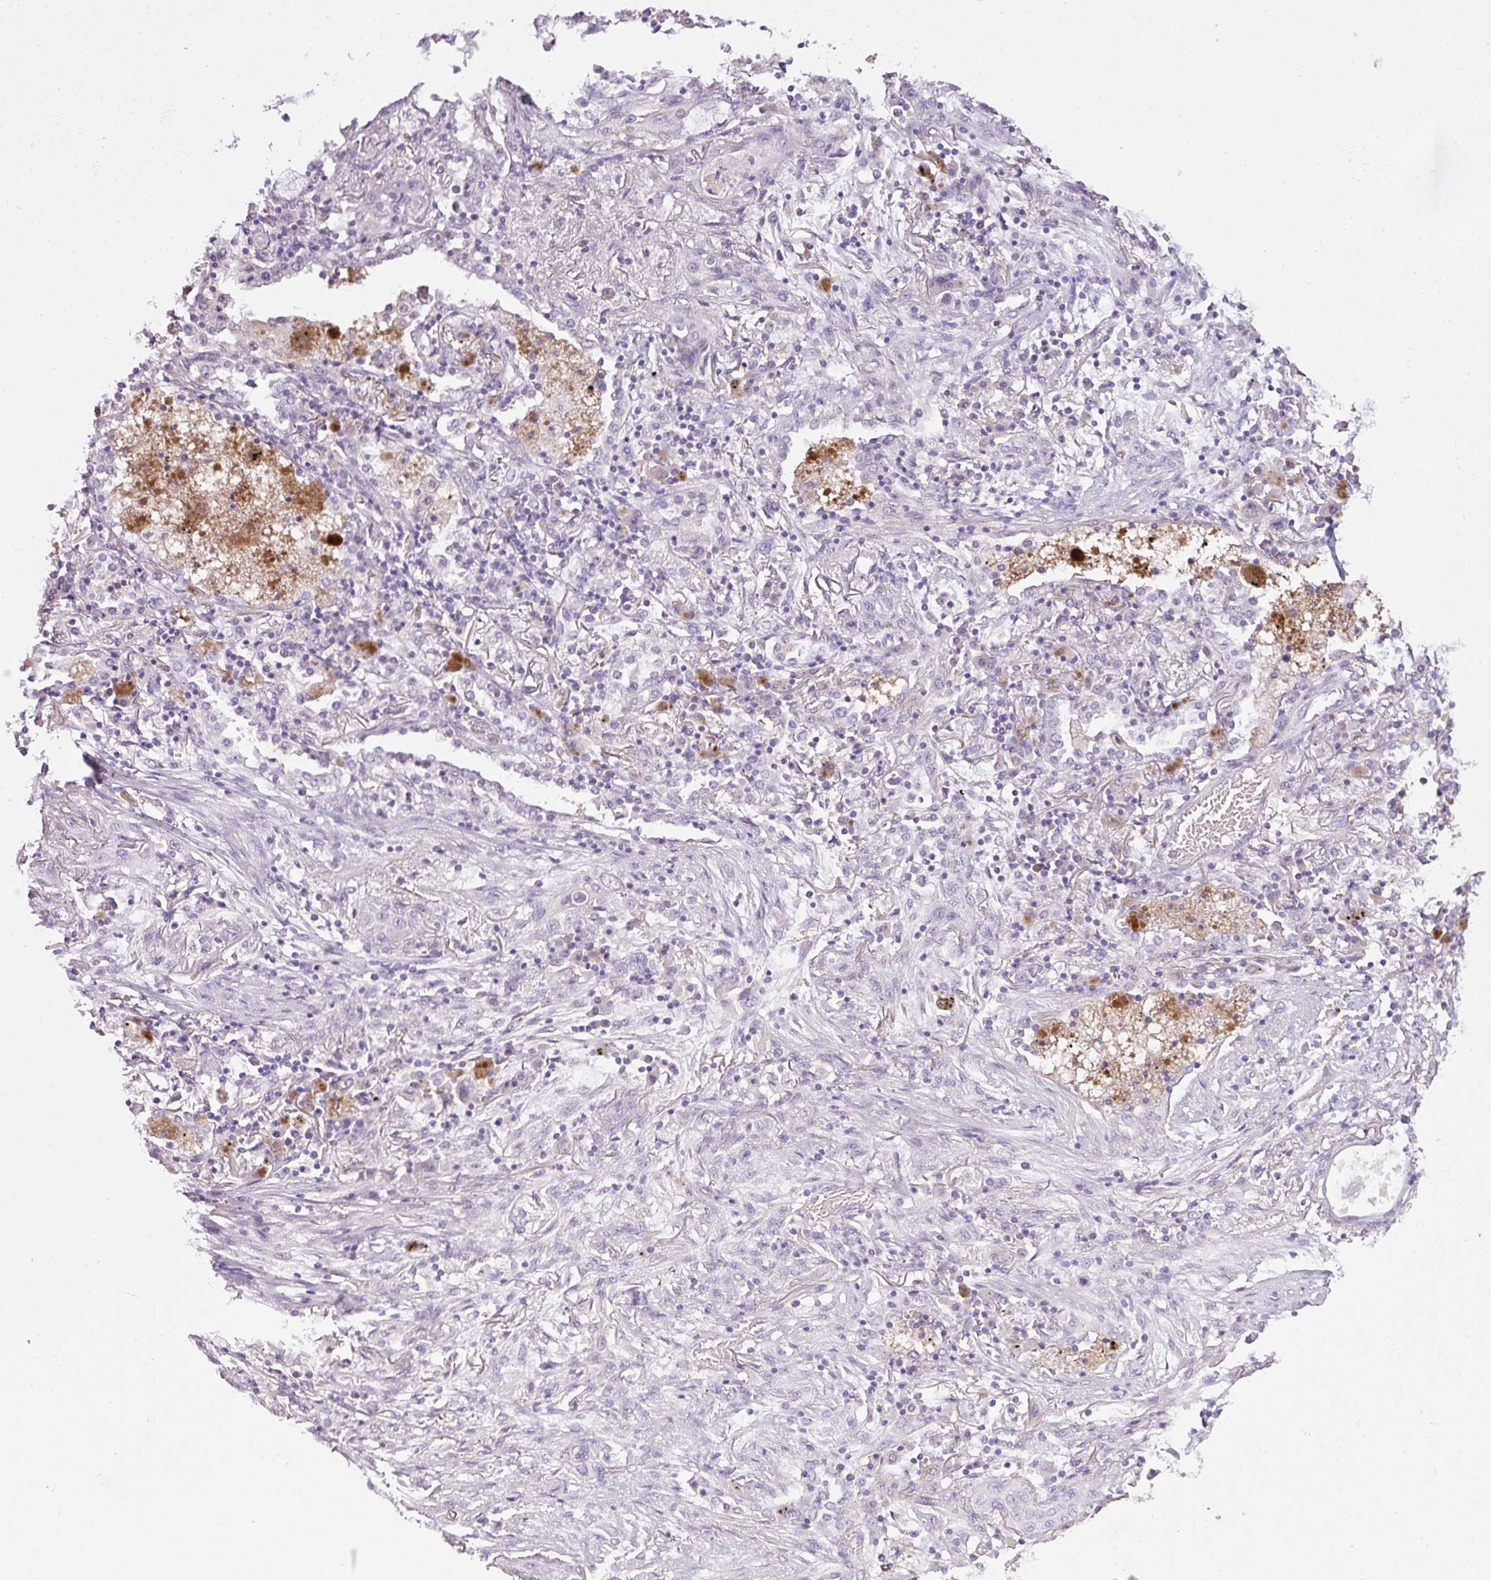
{"staining": {"intensity": "negative", "quantity": "none", "location": "none"}, "tissue": "lung cancer", "cell_type": "Tumor cells", "image_type": "cancer", "snomed": [{"axis": "morphology", "description": "Squamous cell carcinoma, NOS"}, {"axis": "topography", "description": "Lung"}], "caption": "Photomicrograph shows no protein positivity in tumor cells of lung cancer tissue.", "gene": "OR6C6", "patient": {"sex": "female", "age": 47}}